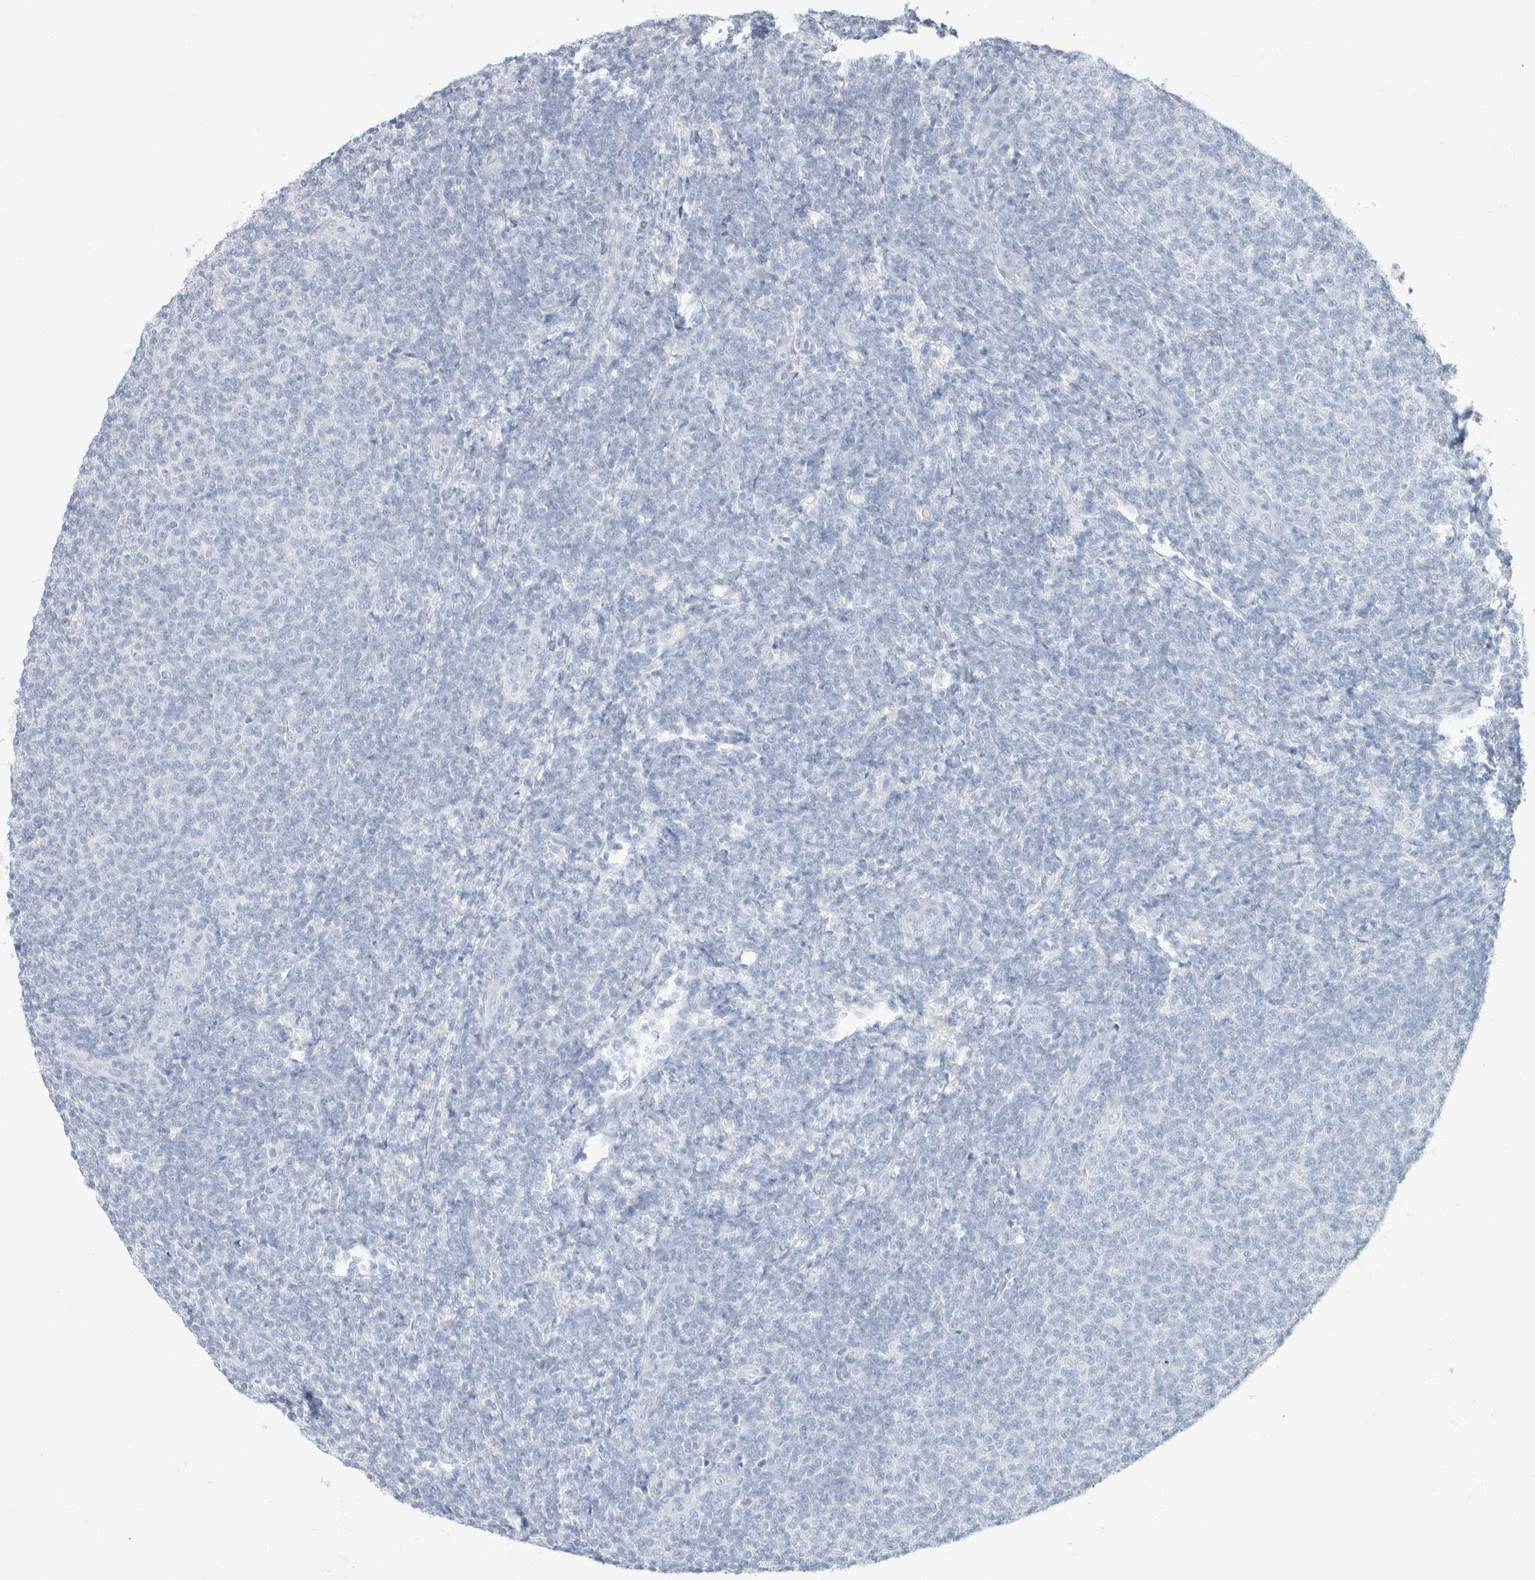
{"staining": {"intensity": "negative", "quantity": "none", "location": "none"}, "tissue": "lymphoma", "cell_type": "Tumor cells", "image_type": "cancer", "snomed": [{"axis": "morphology", "description": "Malignant lymphoma, non-Hodgkin's type, Low grade"}, {"axis": "topography", "description": "Lymph node"}], "caption": "Low-grade malignant lymphoma, non-Hodgkin's type stained for a protein using IHC exhibits no staining tumor cells.", "gene": "CA12", "patient": {"sex": "male", "age": 66}}